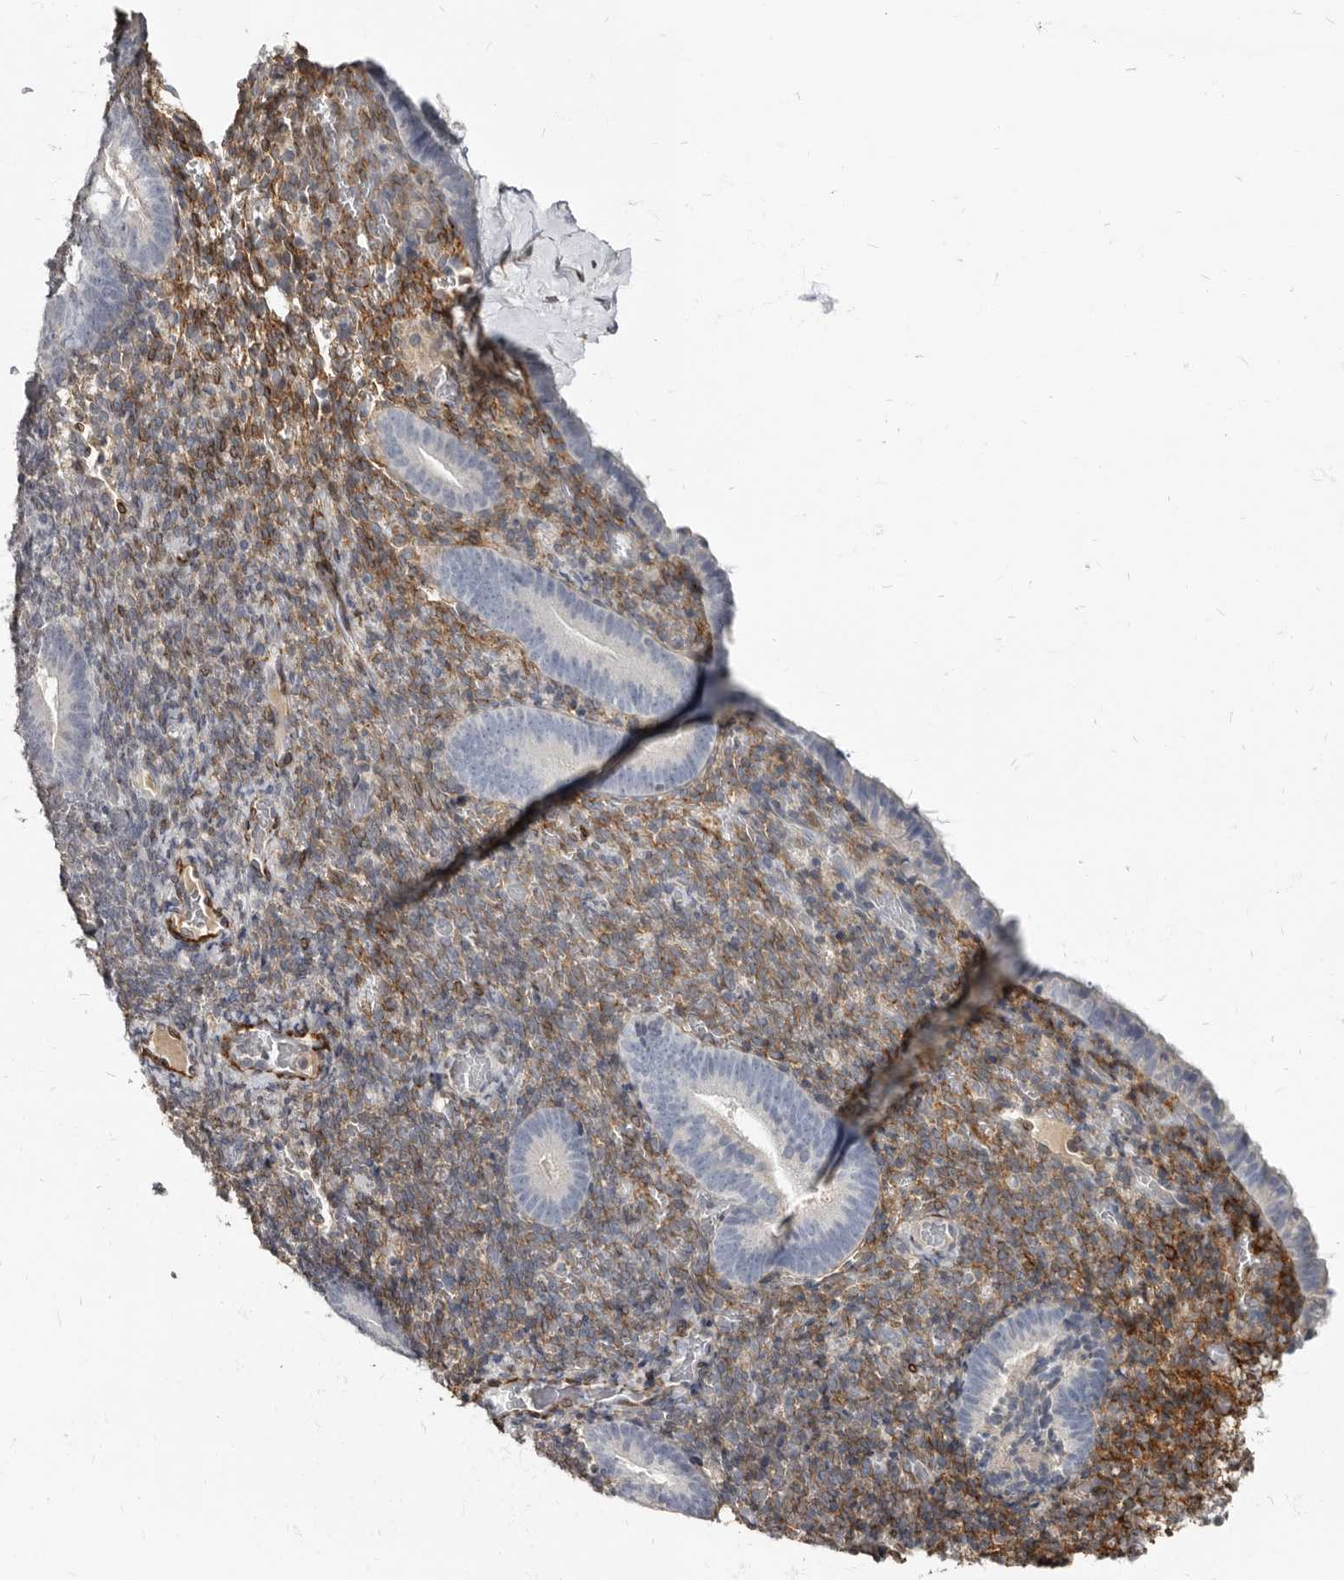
{"staining": {"intensity": "moderate", "quantity": "<25%", "location": "cytoplasmic/membranous"}, "tissue": "endometrium", "cell_type": "Cells in endometrial stroma", "image_type": "normal", "snomed": [{"axis": "morphology", "description": "Normal tissue, NOS"}, {"axis": "topography", "description": "Endometrium"}], "caption": "Moderate cytoplasmic/membranous expression is seen in about <25% of cells in endometrial stroma in unremarkable endometrium. (DAB IHC, brown staining for protein, blue staining for nuclei).", "gene": "MRGPRF", "patient": {"sex": "female", "age": 51}}